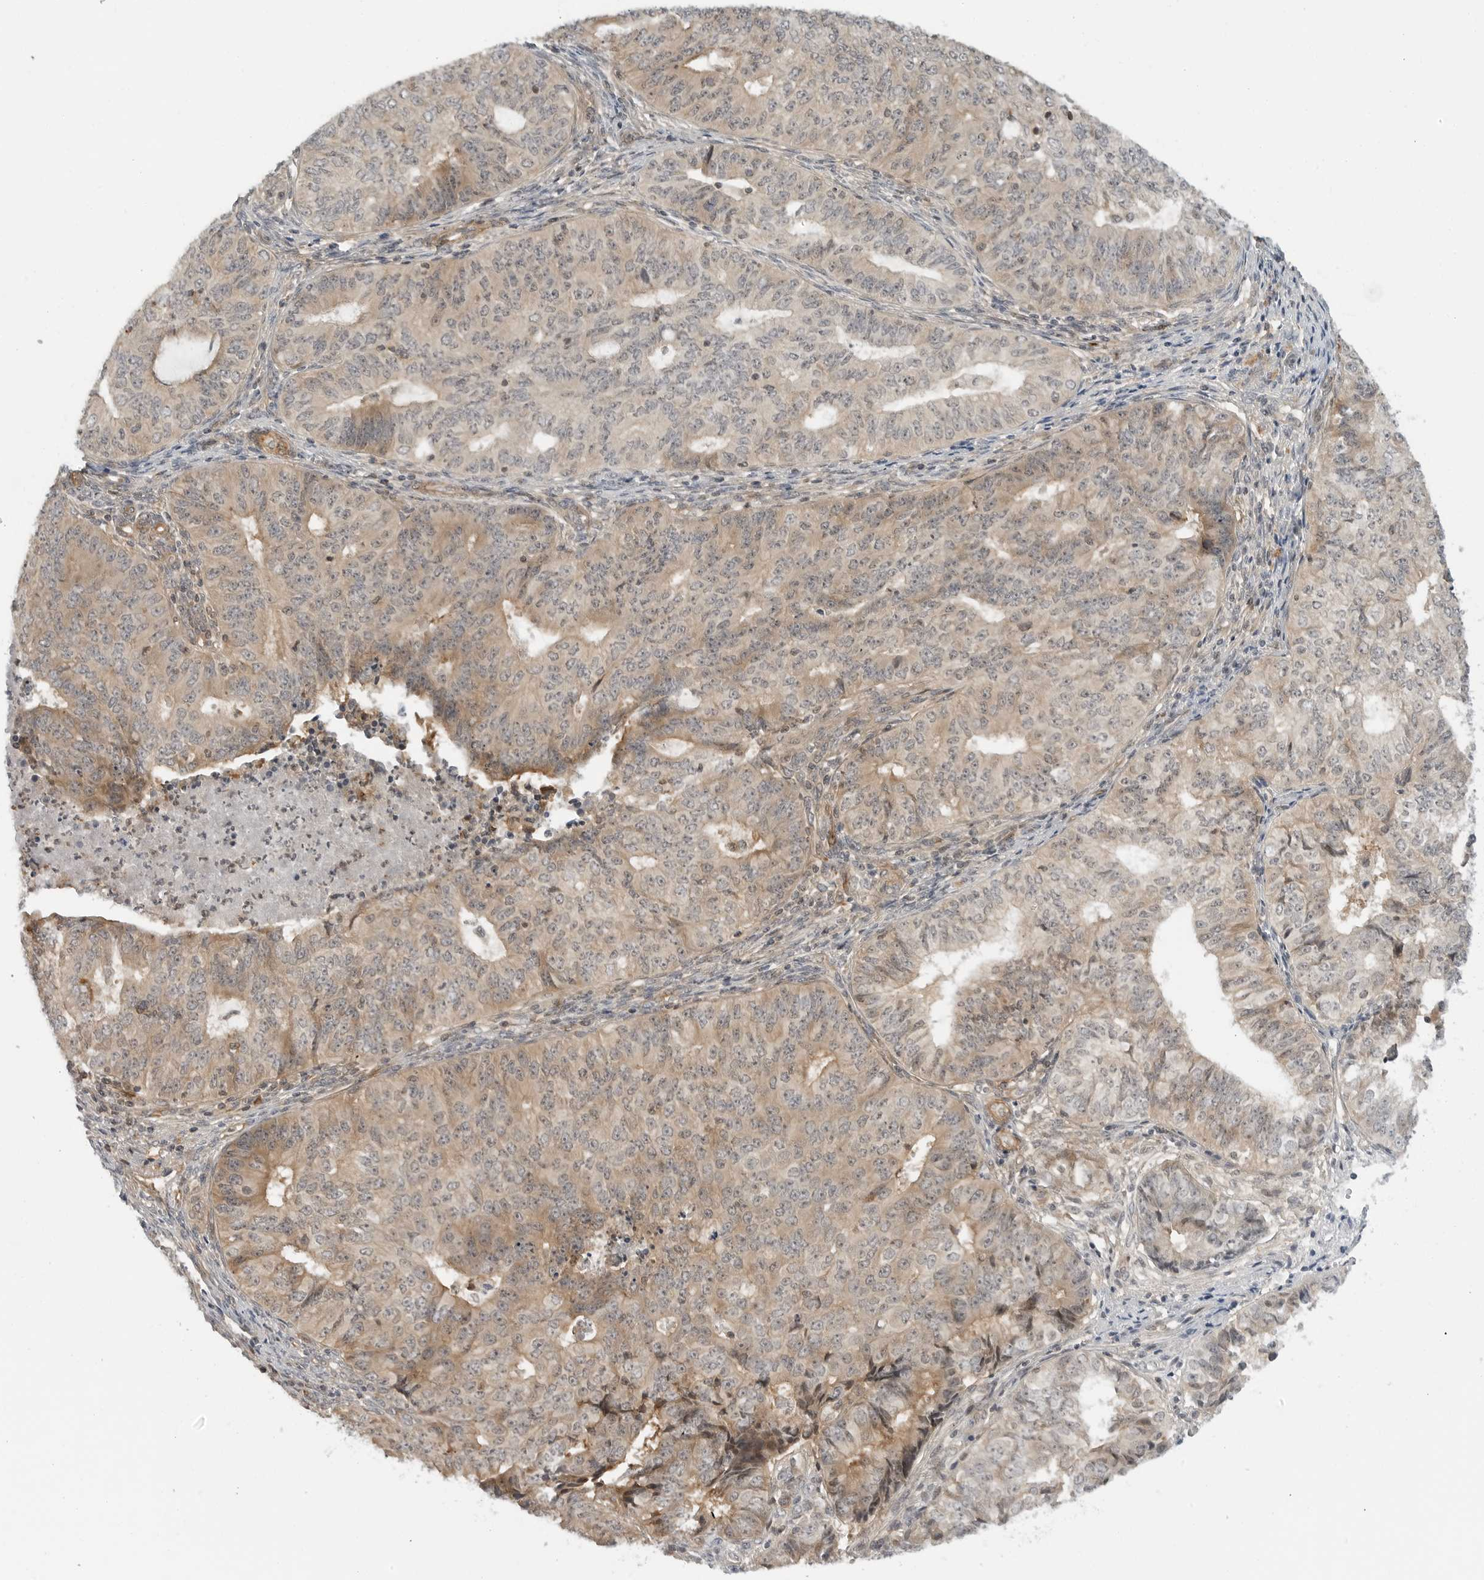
{"staining": {"intensity": "weak", "quantity": ">75%", "location": "cytoplasmic/membranous"}, "tissue": "endometrial cancer", "cell_type": "Tumor cells", "image_type": "cancer", "snomed": [{"axis": "morphology", "description": "Adenocarcinoma, NOS"}, {"axis": "topography", "description": "Endometrium"}], "caption": "This is a photomicrograph of IHC staining of endometrial adenocarcinoma, which shows weak staining in the cytoplasmic/membranous of tumor cells.", "gene": "STXBP3", "patient": {"sex": "female", "age": 32}}